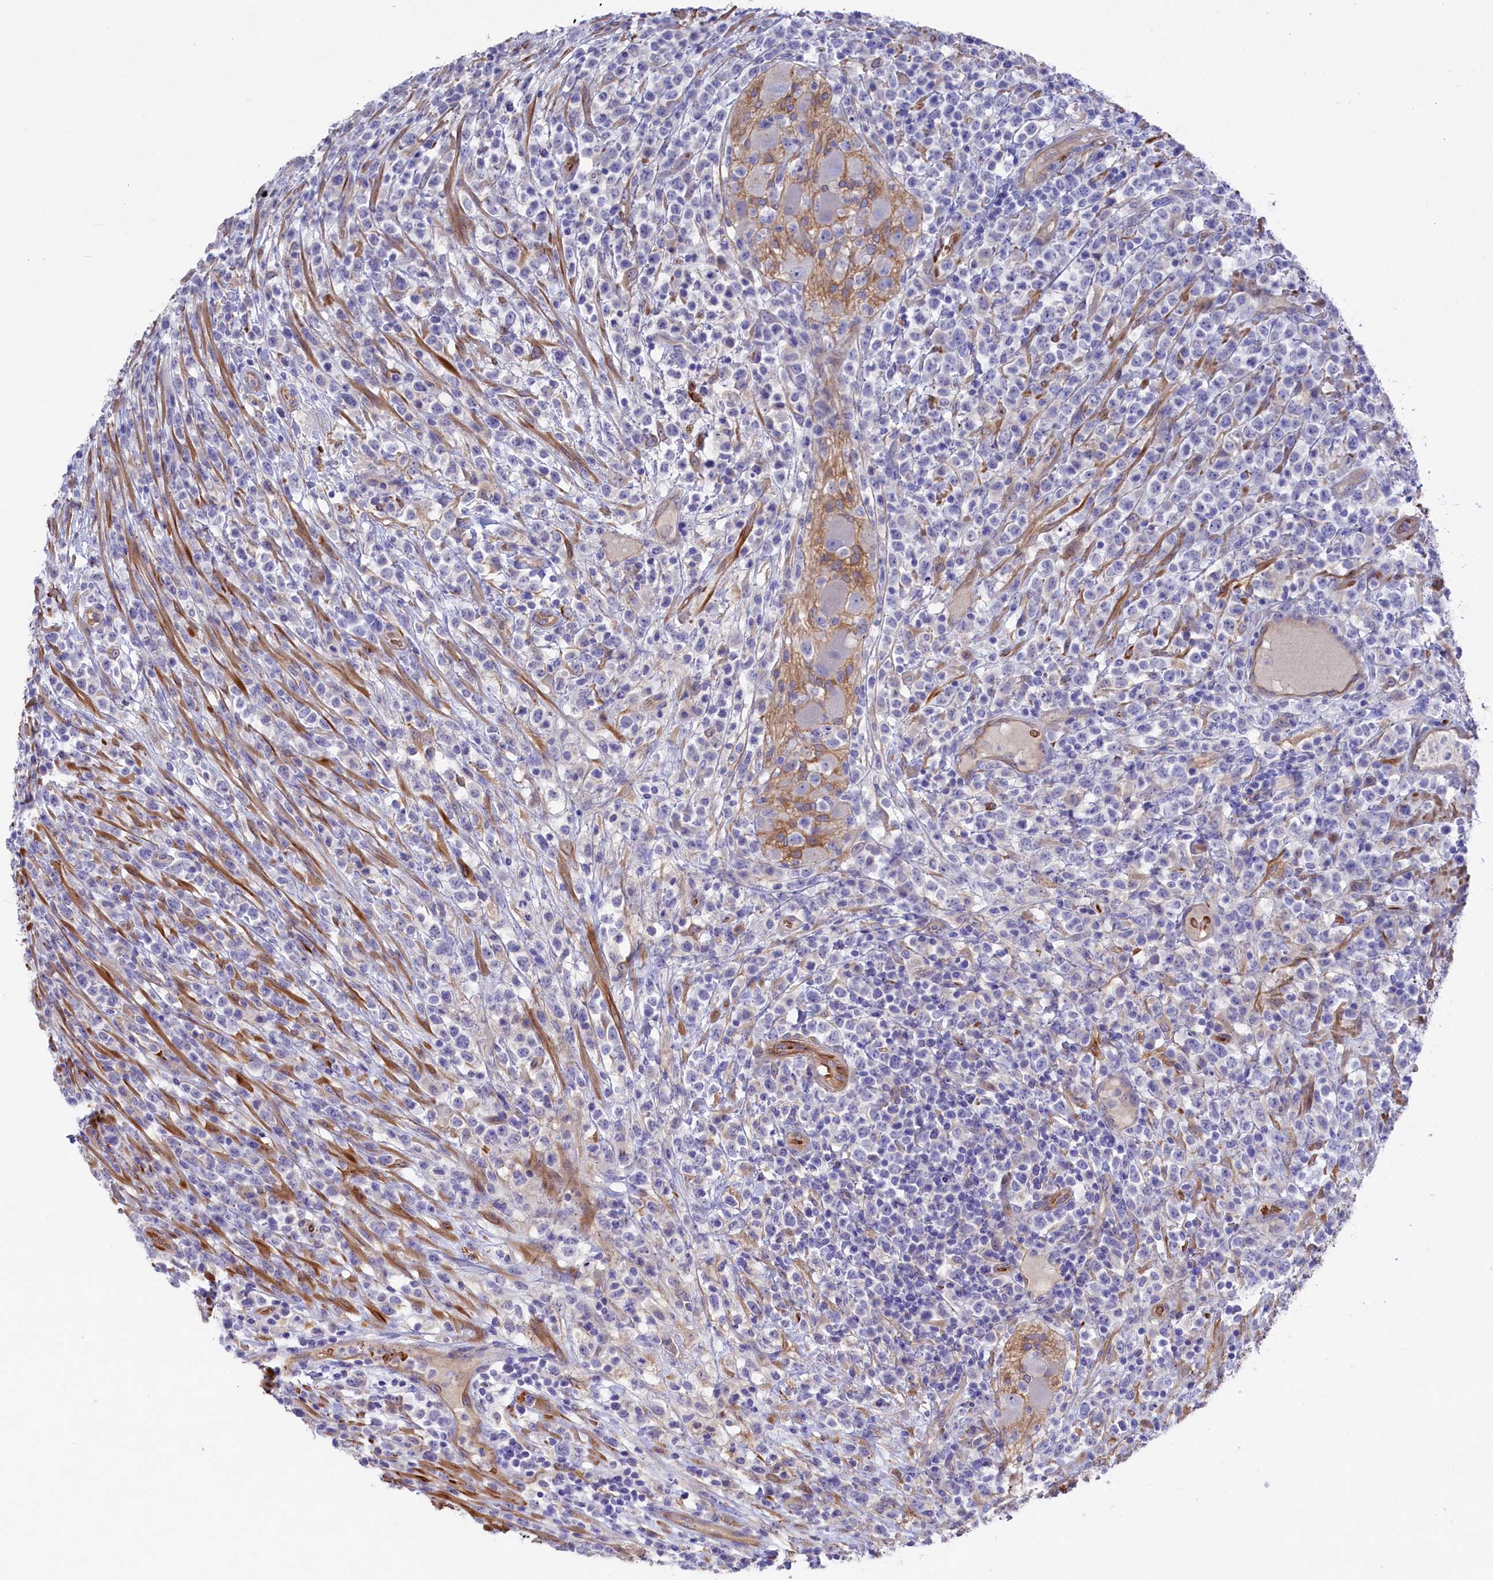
{"staining": {"intensity": "negative", "quantity": "none", "location": "none"}, "tissue": "lymphoma", "cell_type": "Tumor cells", "image_type": "cancer", "snomed": [{"axis": "morphology", "description": "Malignant lymphoma, non-Hodgkin's type, High grade"}, {"axis": "topography", "description": "Colon"}], "caption": "IHC image of human malignant lymphoma, non-Hodgkin's type (high-grade) stained for a protein (brown), which shows no expression in tumor cells.", "gene": "LHFPL4", "patient": {"sex": "female", "age": 53}}